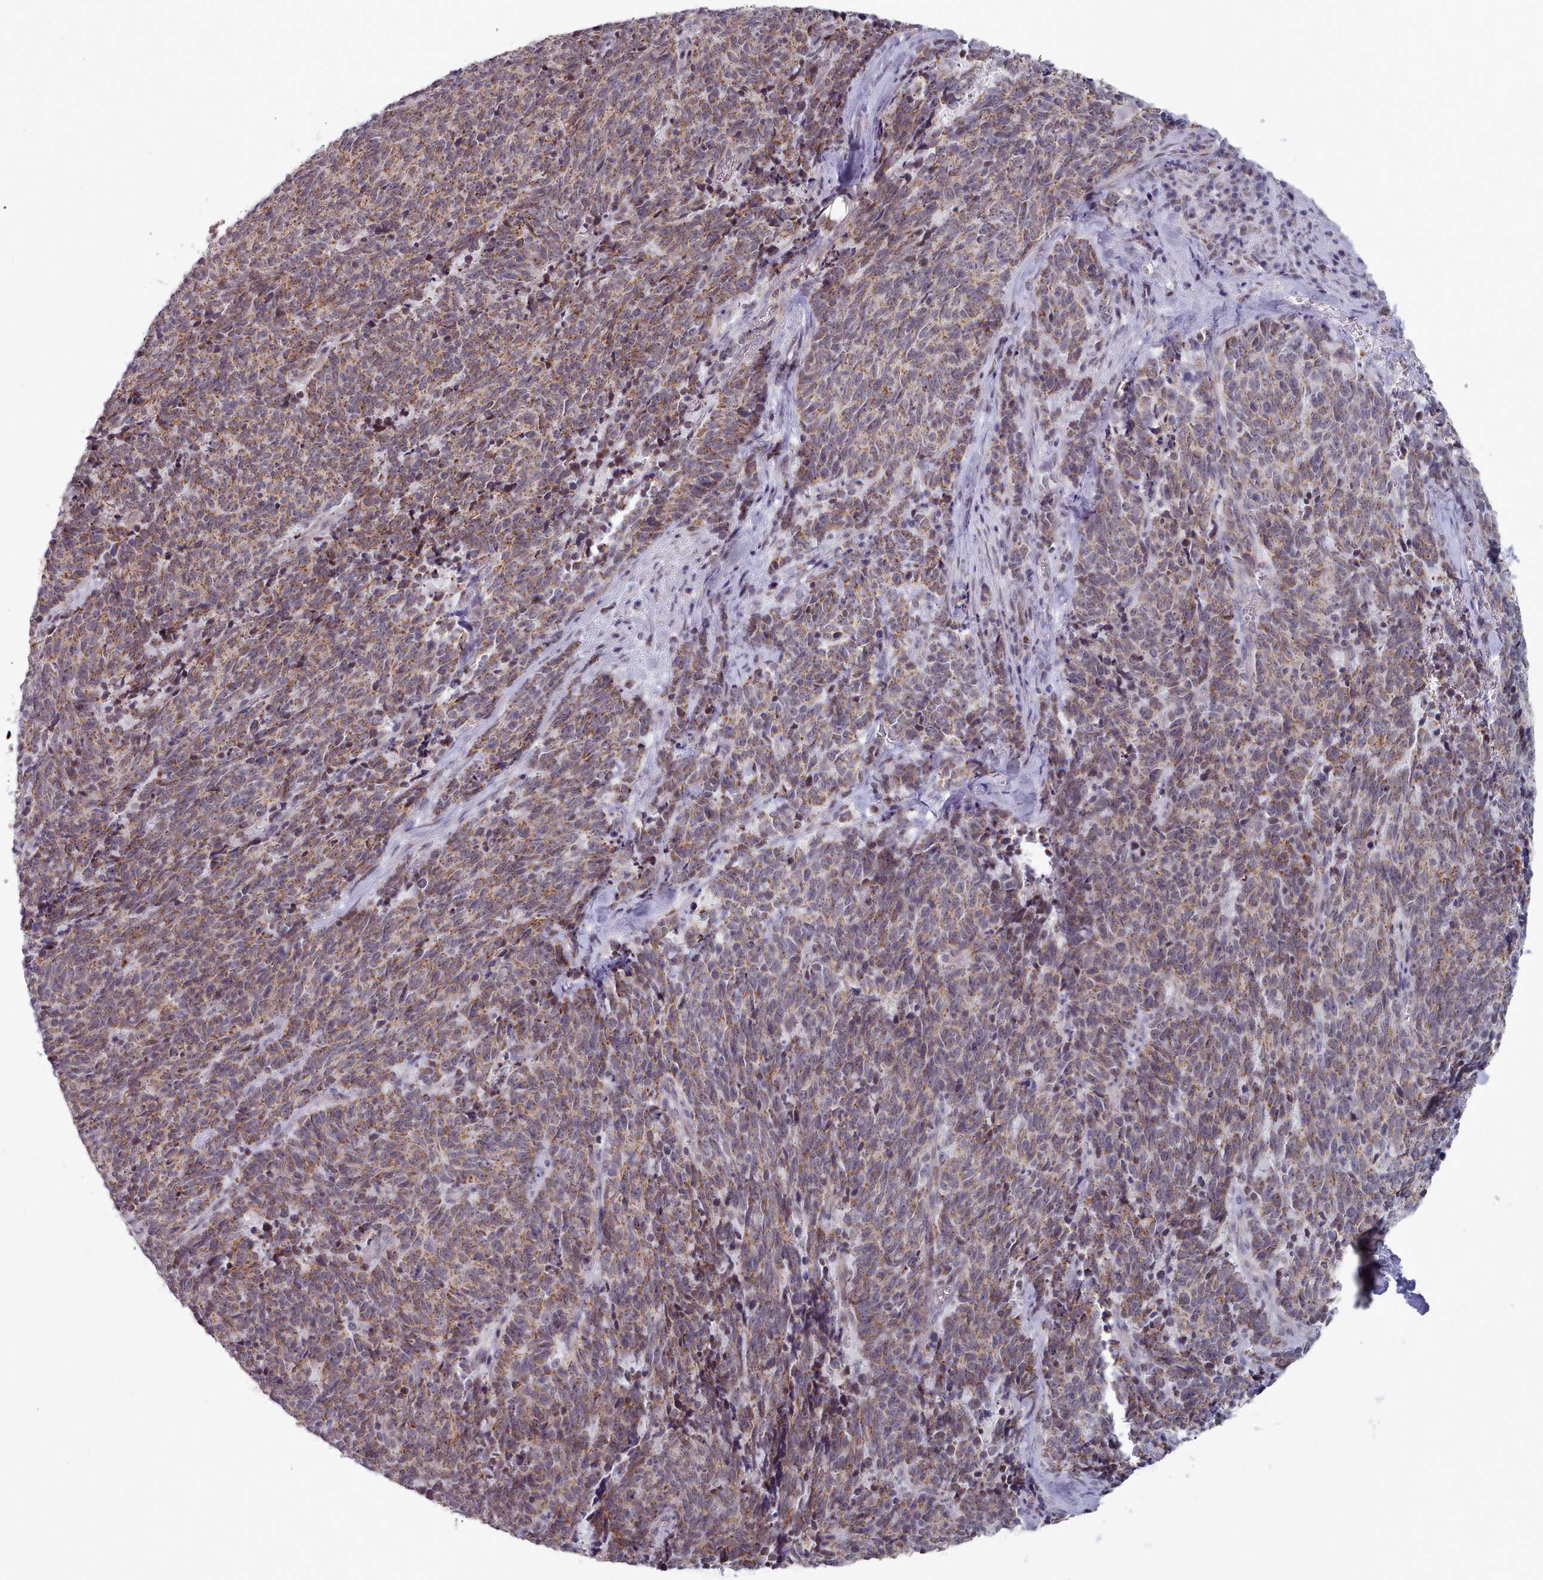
{"staining": {"intensity": "moderate", "quantity": ">75%", "location": "cytoplasmic/membranous"}, "tissue": "cervical cancer", "cell_type": "Tumor cells", "image_type": "cancer", "snomed": [{"axis": "morphology", "description": "Squamous cell carcinoma, NOS"}, {"axis": "topography", "description": "Cervix"}], "caption": "A brown stain labels moderate cytoplasmic/membranous positivity of a protein in human cervical squamous cell carcinoma tumor cells. Immunohistochemistry stains the protein in brown and the nuclei are stained blue.", "gene": "TRARG1", "patient": {"sex": "female", "age": 29}}